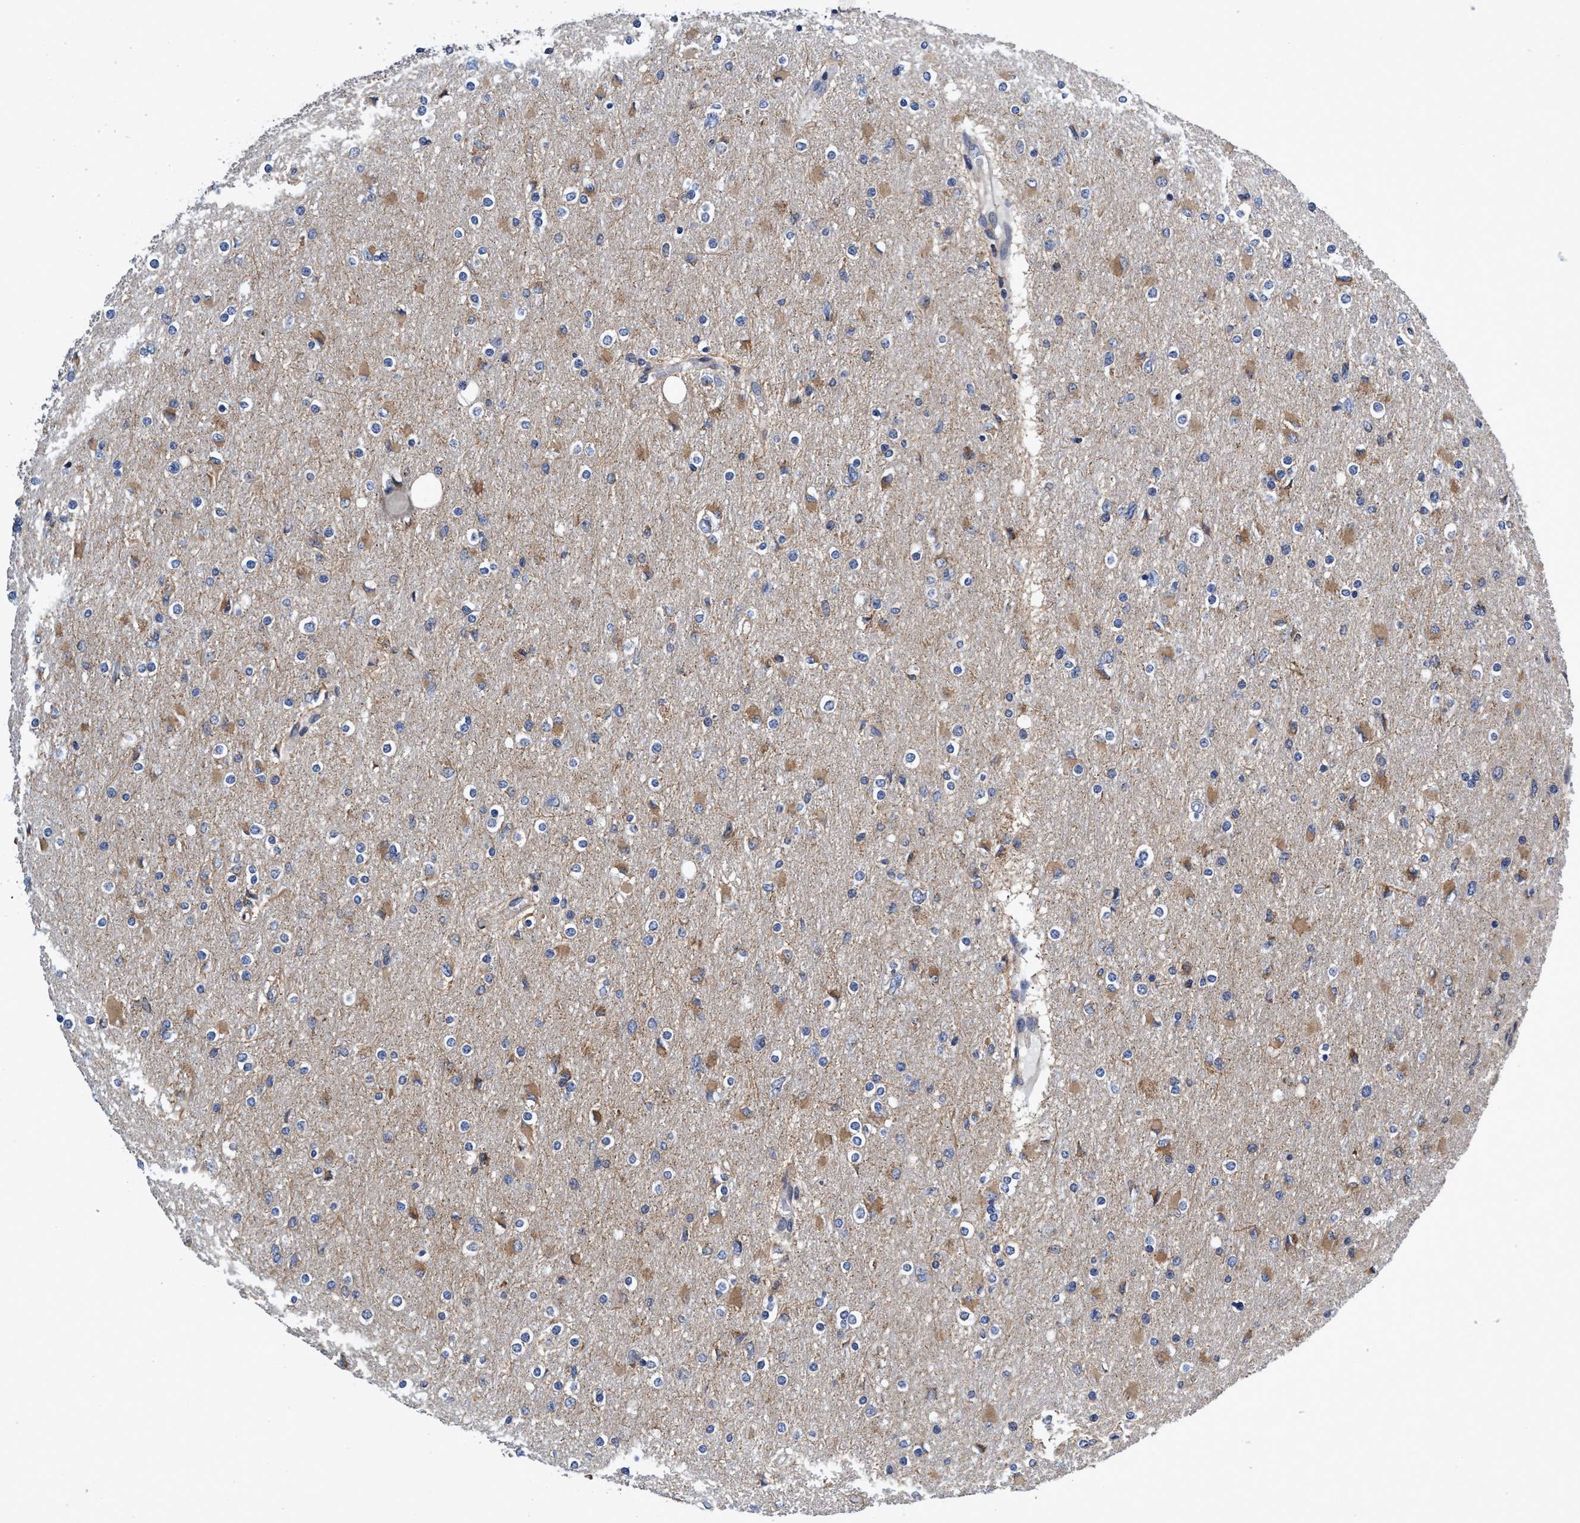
{"staining": {"intensity": "moderate", "quantity": "25%-75%", "location": "cytoplasmic/membranous"}, "tissue": "glioma", "cell_type": "Tumor cells", "image_type": "cancer", "snomed": [{"axis": "morphology", "description": "Glioma, malignant, High grade"}, {"axis": "topography", "description": "Cerebral cortex"}], "caption": "A photomicrograph of glioma stained for a protein shows moderate cytoplasmic/membranous brown staining in tumor cells.", "gene": "CALCOCO2", "patient": {"sex": "female", "age": 36}}